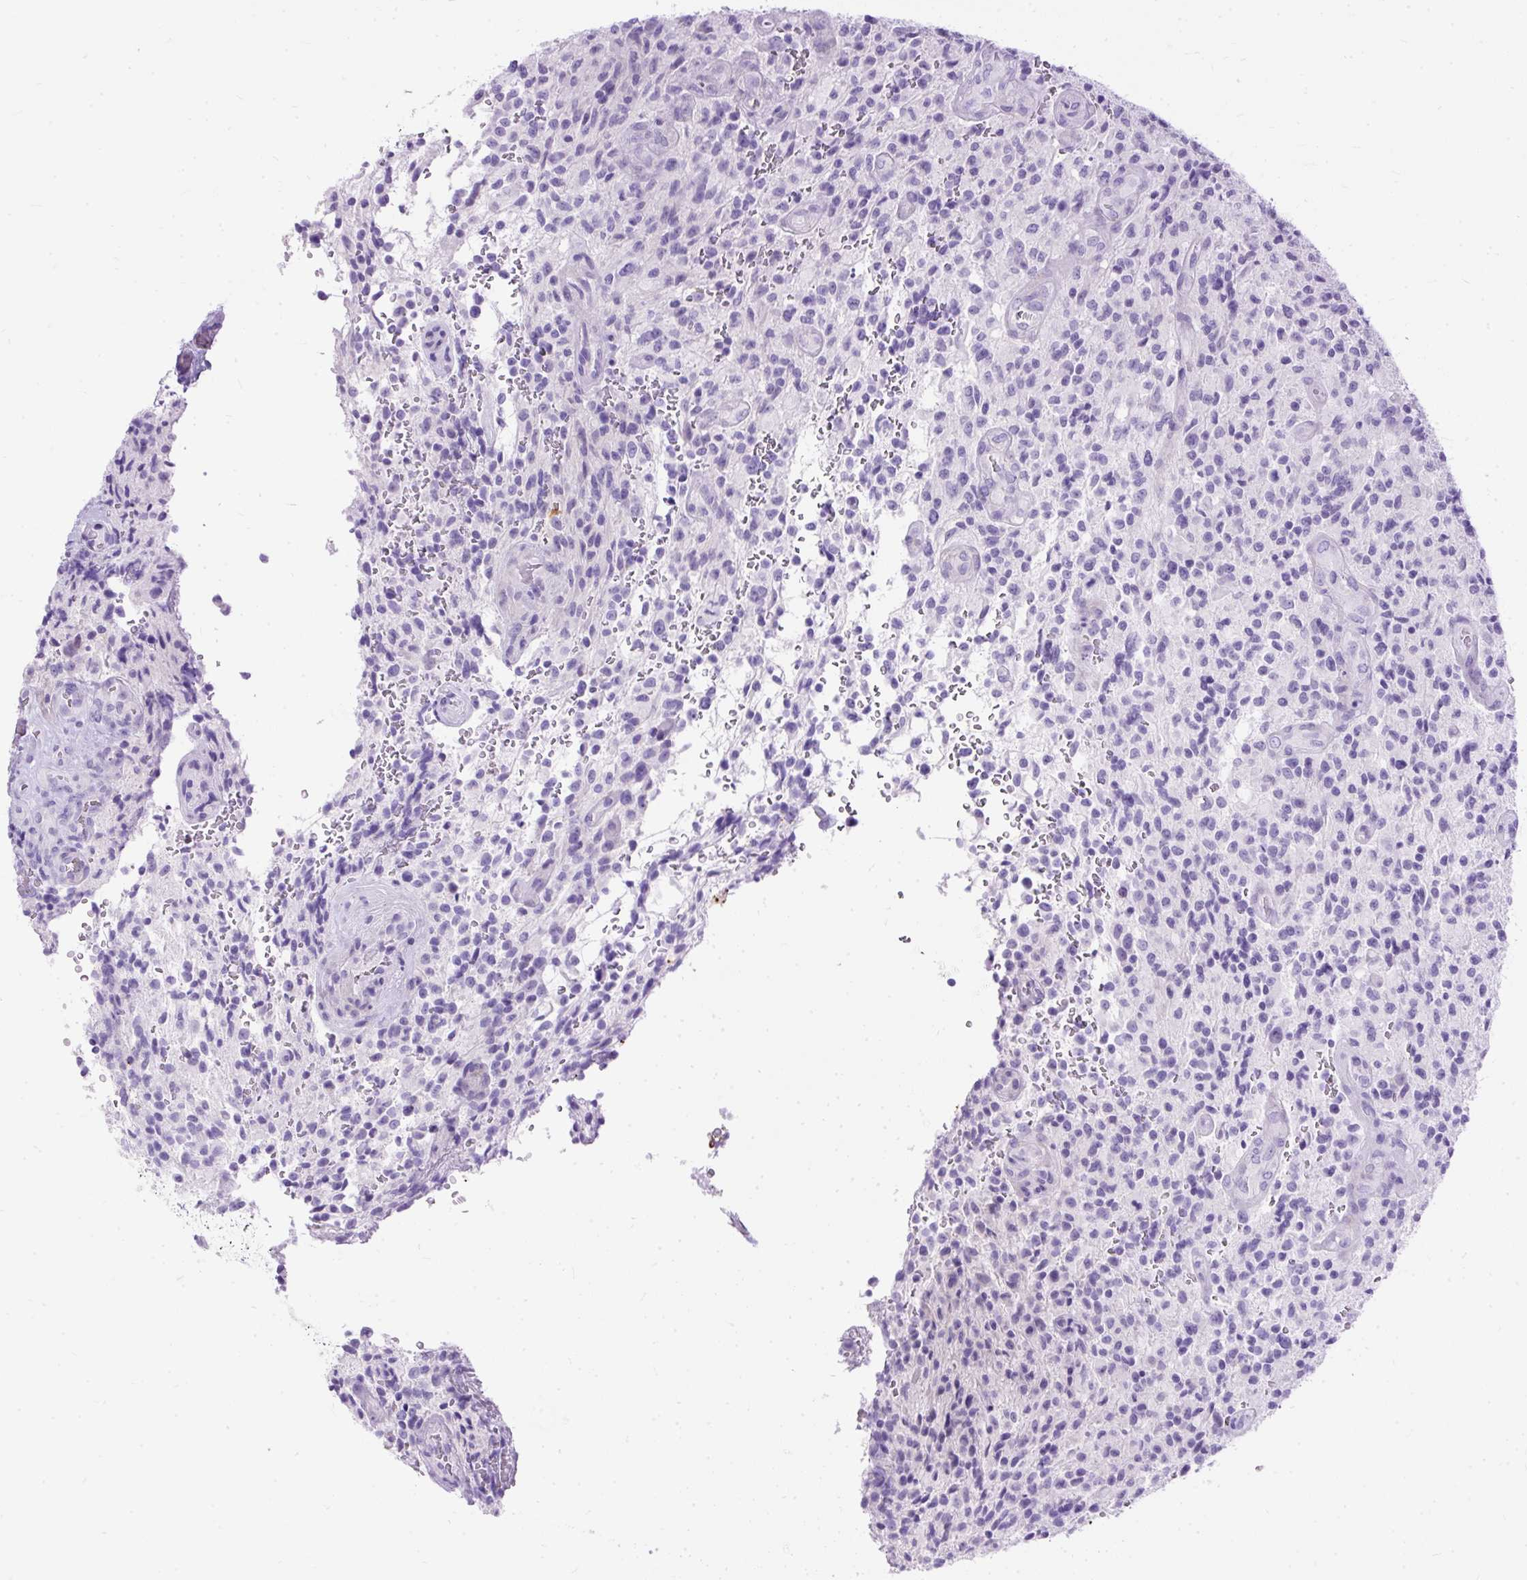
{"staining": {"intensity": "negative", "quantity": "none", "location": "none"}, "tissue": "glioma", "cell_type": "Tumor cells", "image_type": "cancer", "snomed": [{"axis": "morphology", "description": "Normal tissue, NOS"}, {"axis": "morphology", "description": "Glioma, malignant, High grade"}, {"axis": "topography", "description": "Cerebral cortex"}], "caption": "This is a photomicrograph of IHC staining of malignant high-grade glioma, which shows no positivity in tumor cells.", "gene": "HEY1", "patient": {"sex": "male", "age": 56}}